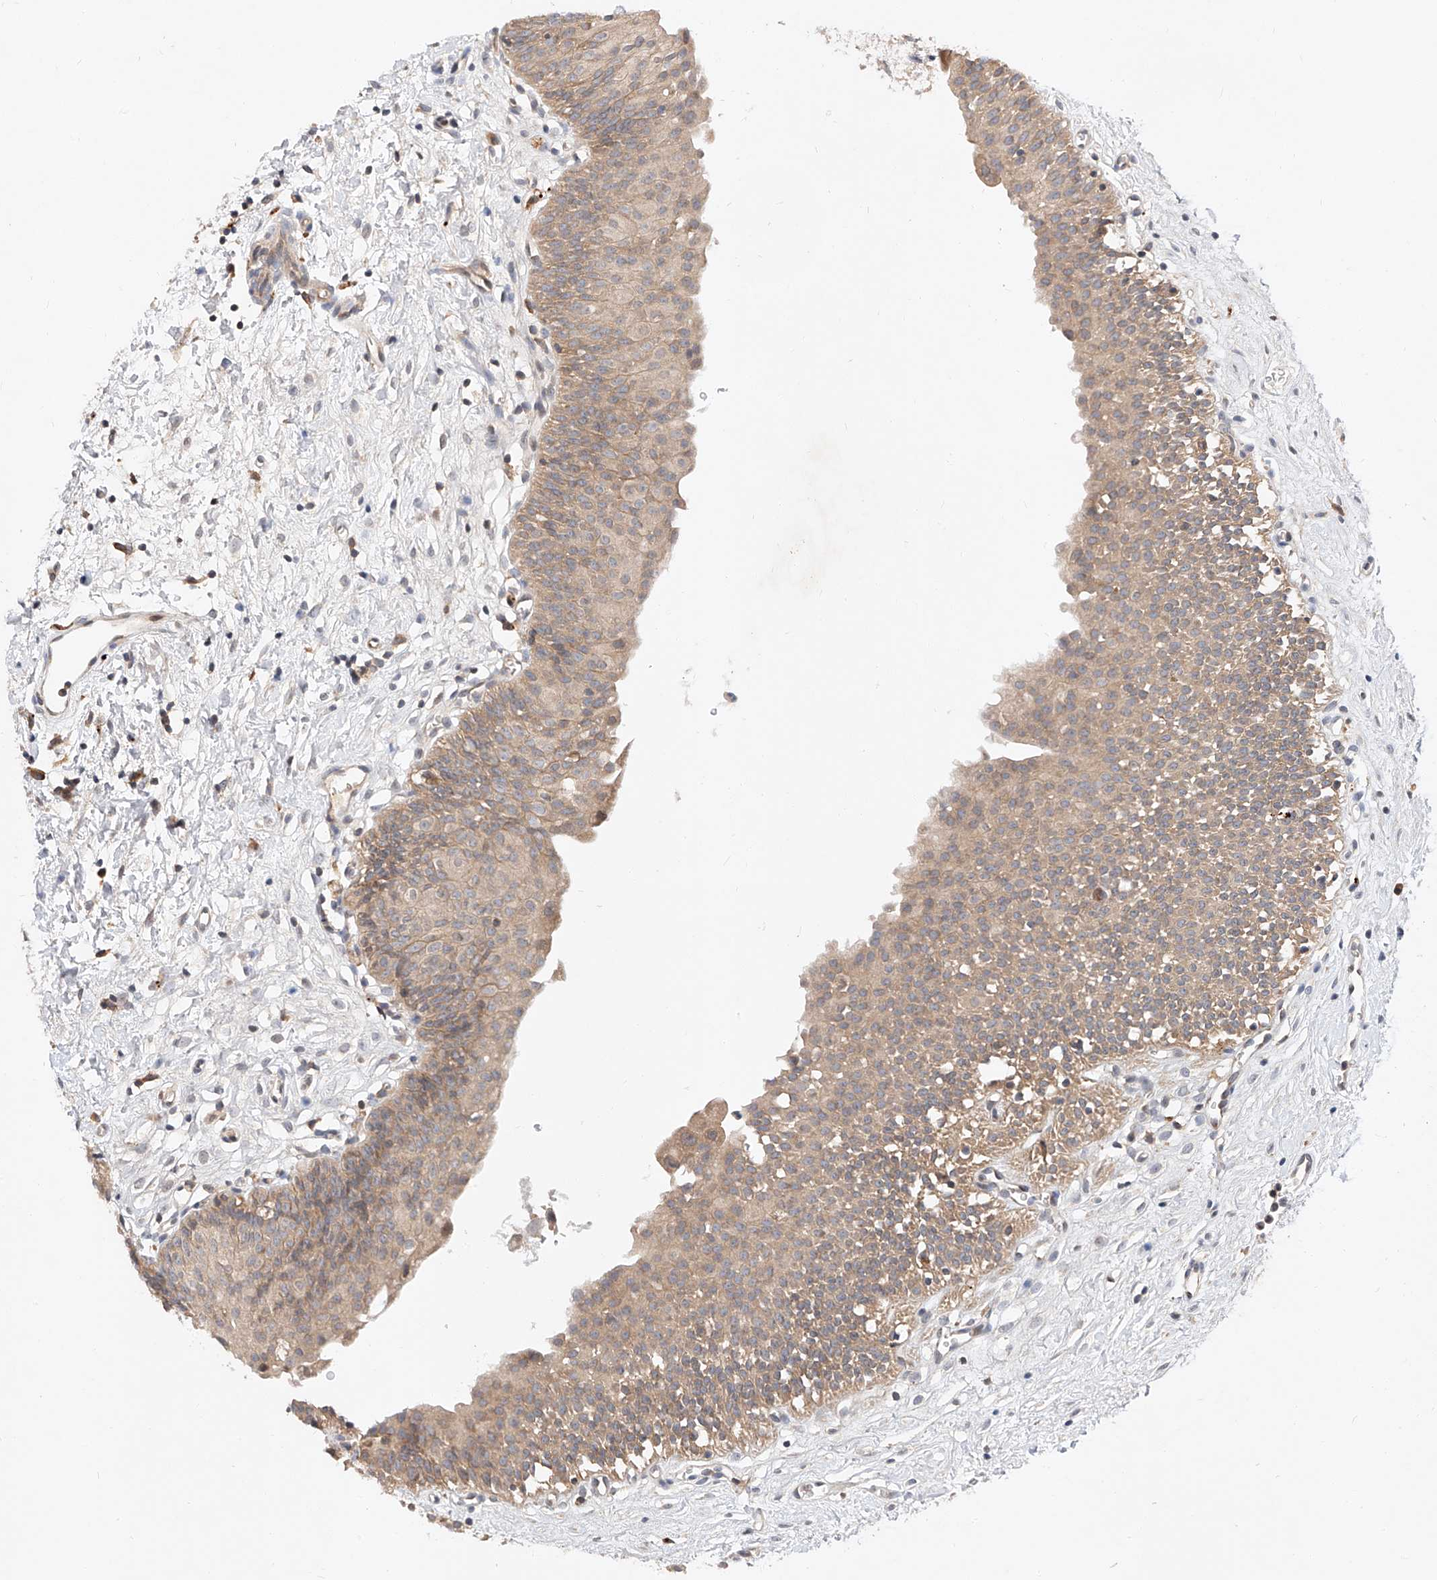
{"staining": {"intensity": "moderate", "quantity": ">75%", "location": "cytoplasmic/membranous"}, "tissue": "urinary bladder", "cell_type": "Urothelial cells", "image_type": "normal", "snomed": [{"axis": "morphology", "description": "Normal tissue, NOS"}, {"axis": "topography", "description": "Urinary bladder"}], "caption": "Protein staining of normal urinary bladder demonstrates moderate cytoplasmic/membranous staining in about >75% of urothelial cells. The staining was performed using DAB (3,3'-diaminobenzidine), with brown indicating positive protein expression. Nuclei are stained blue with hematoxylin.", "gene": "DIRAS3", "patient": {"sex": "male", "age": 51}}